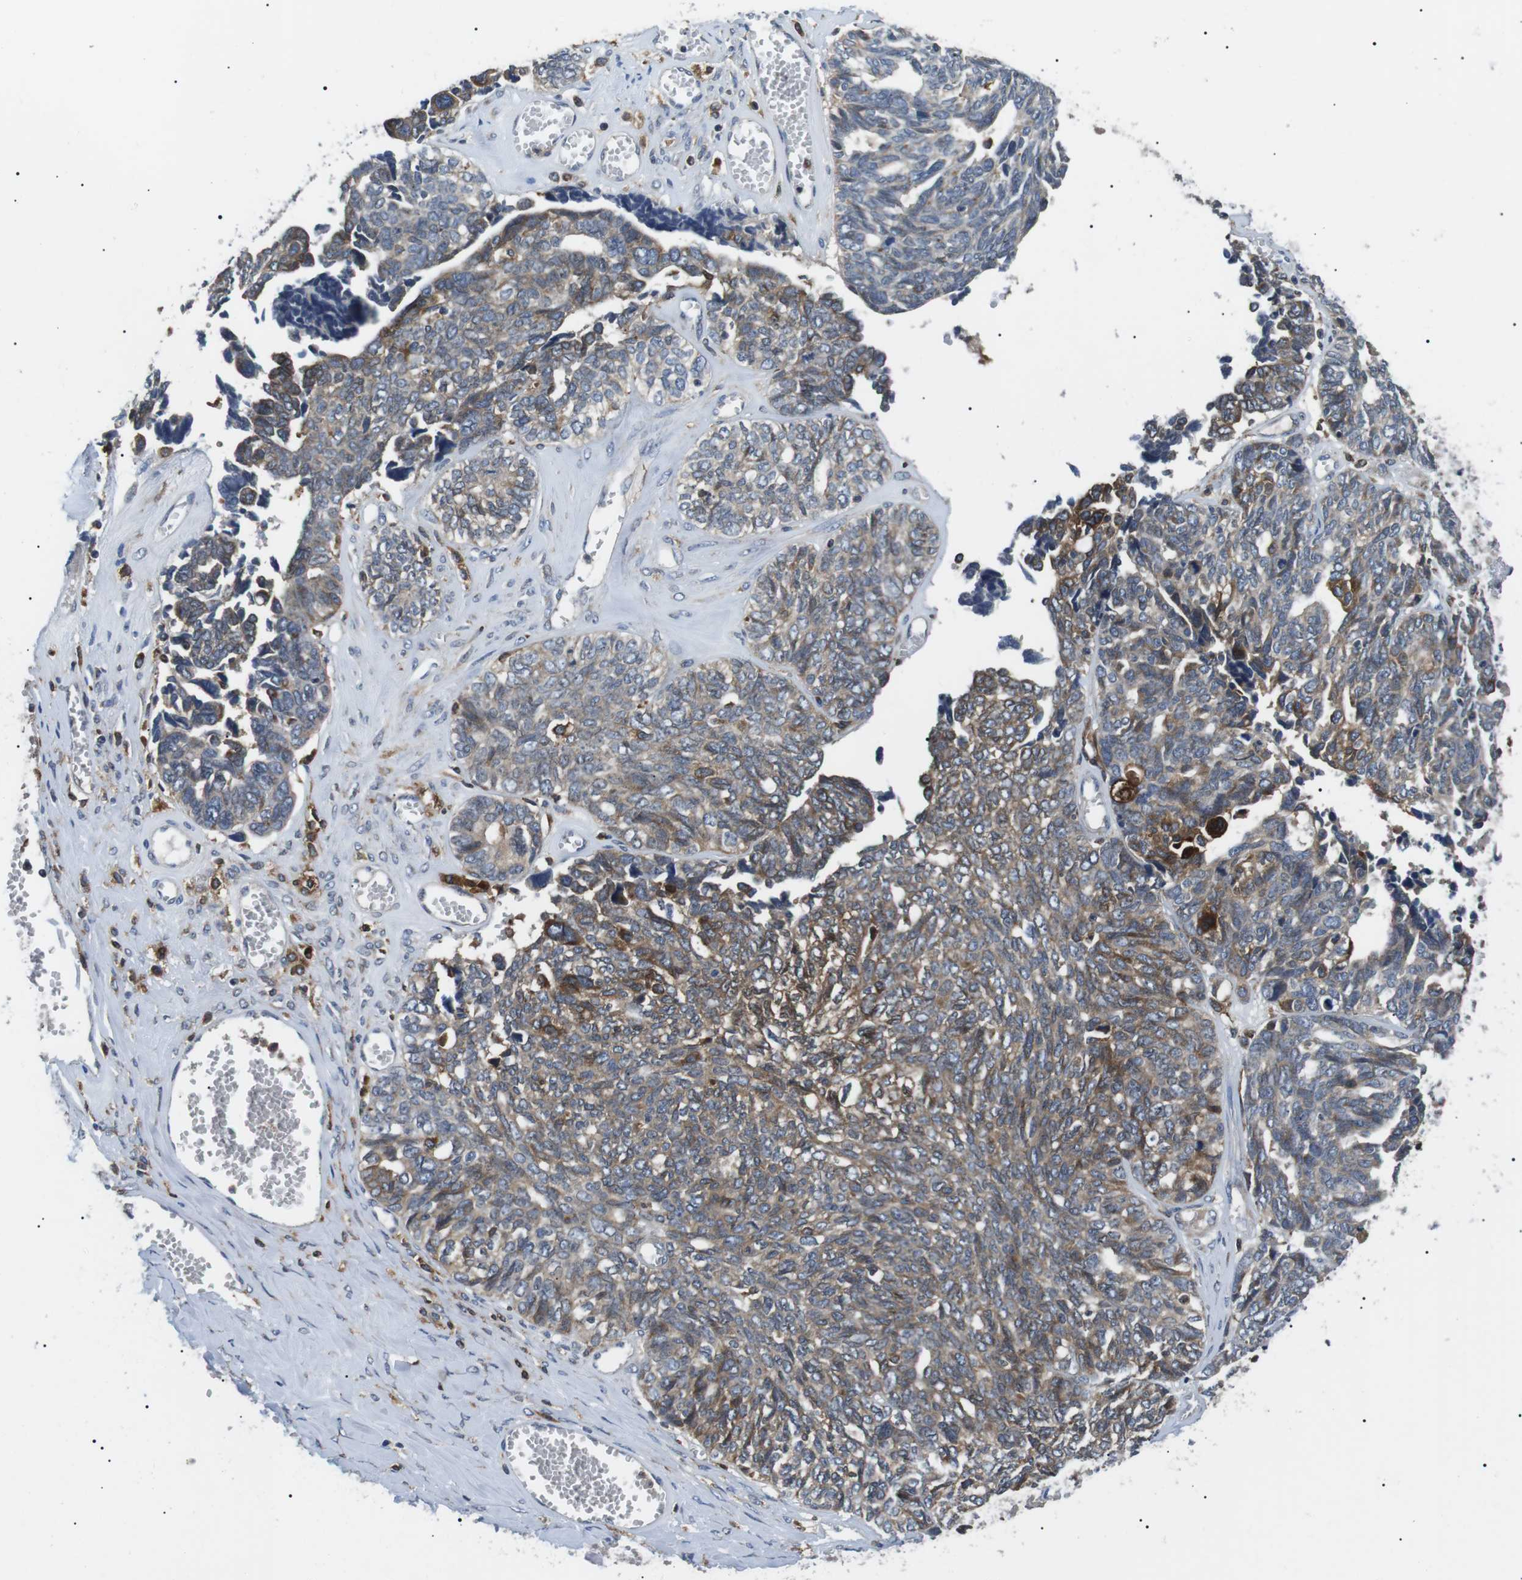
{"staining": {"intensity": "moderate", "quantity": ">75%", "location": "cytoplasmic/membranous"}, "tissue": "ovarian cancer", "cell_type": "Tumor cells", "image_type": "cancer", "snomed": [{"axis": "morphology", "description": "Cystadenocarcinoma, serous, NOS"}, {"axis": "topography", "description": "Ovary"}], "caption": "A brown stain shows moderate cytoplasmic/membranous expression of a protein in ovarian serous cystadenocarcinoma tumor cells.", "gene": "RAB9A", "patient": {"sex": "female", "age": 79}}